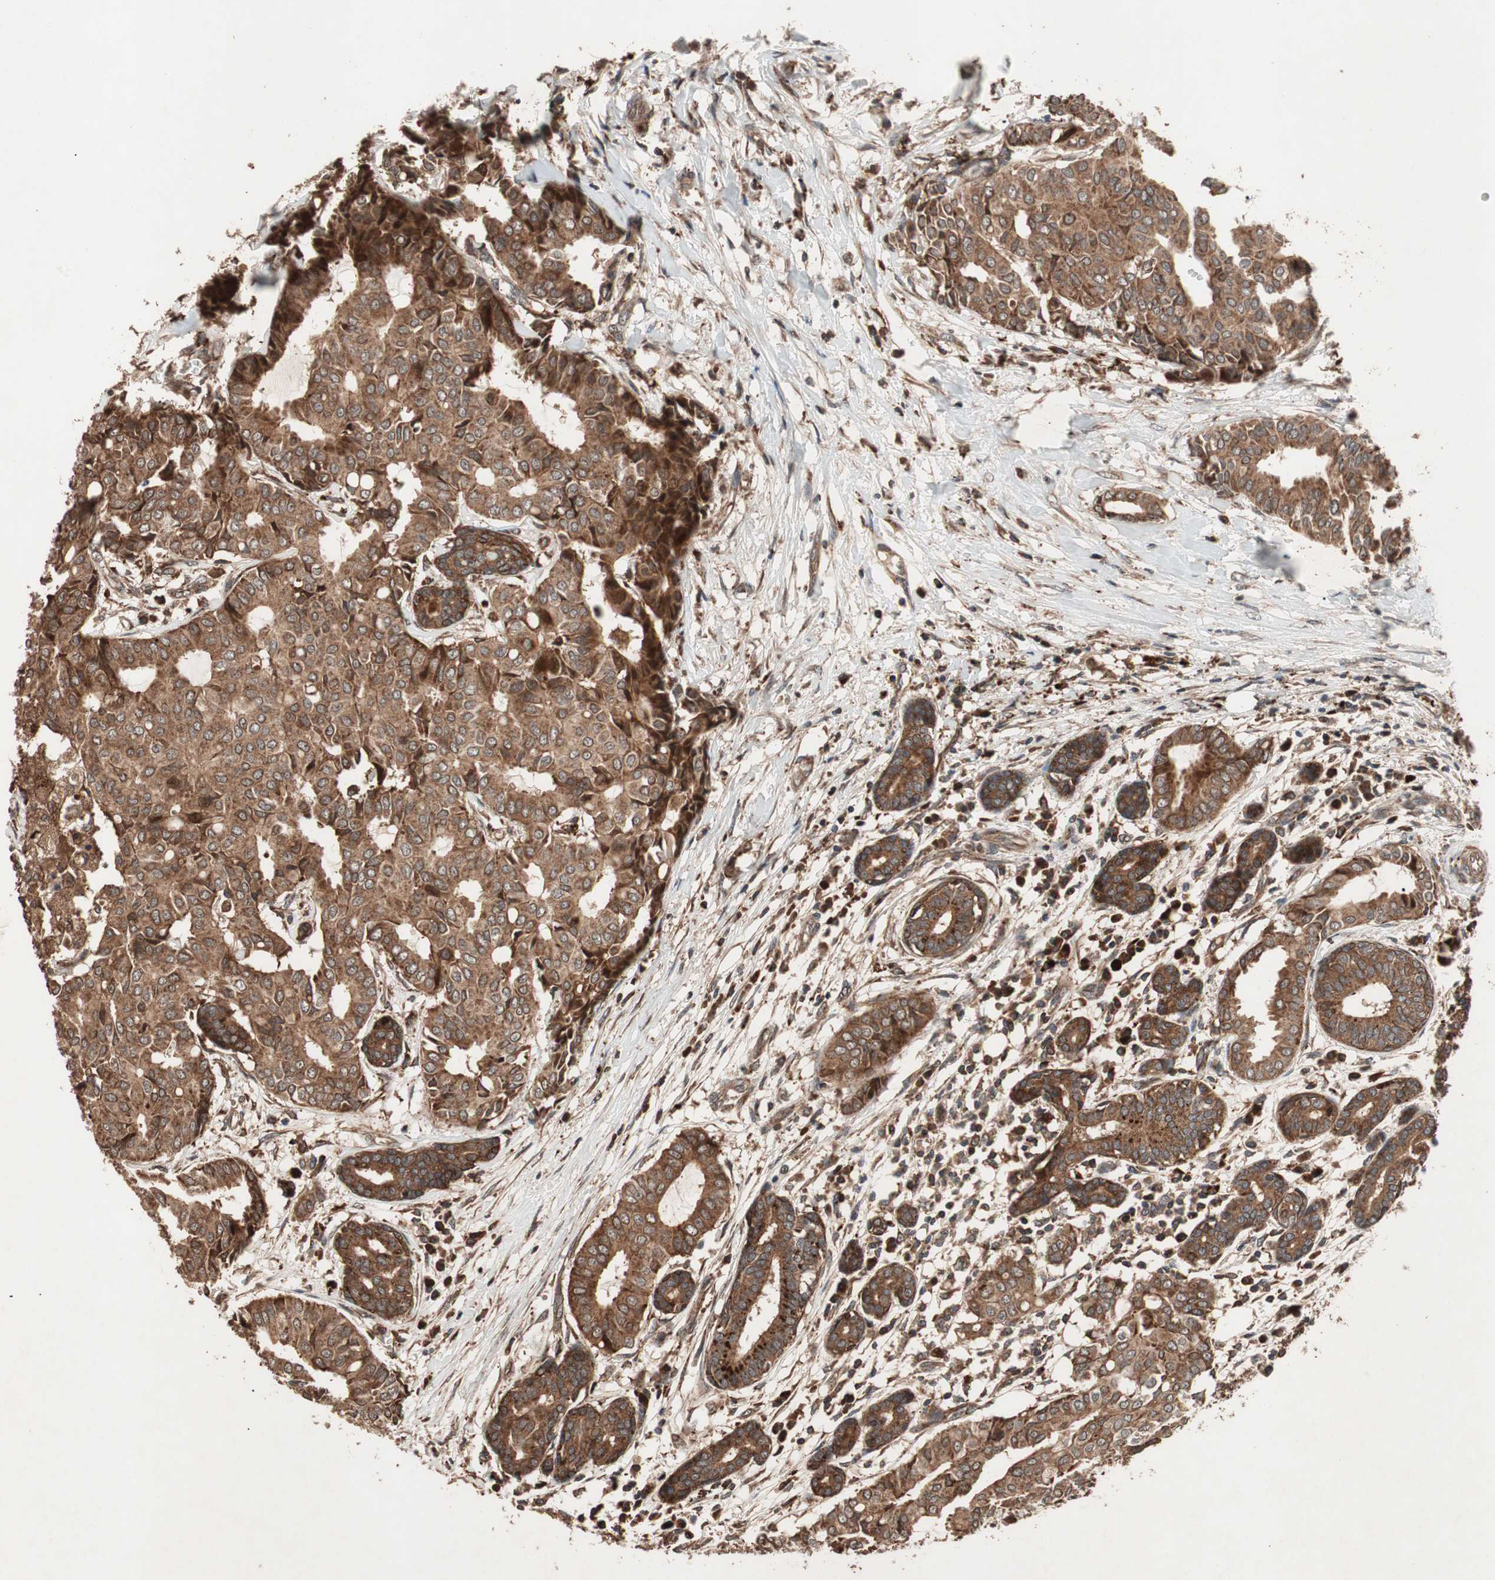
{"staining": {"intensity": "strong", "quantity": ">75%", "location": "cytoplasmic/membranous"}, "tissue": "head and neck cancer", "cell_type": "Tumor cells", "image_type": "cancer", "snomed": [{"axis": "morphology", "description": "Adenocarcinoma, NOS"}, {"axis": "topography", "description": "Salivary gland"}, {"axis": "topography", "description": "Head-Neck"}], "caption": "Protein expression analysis of human head and neck cancer (adenocarcinoma) reveals strong cytoplasmic/membranous positivity in about >75% of tumor cells. Immunohistochemistry stains the protein in brown and the nuclei are stained blue.", "gene": "RAB1A", "patient": {"sex": "female", "age": 59}}